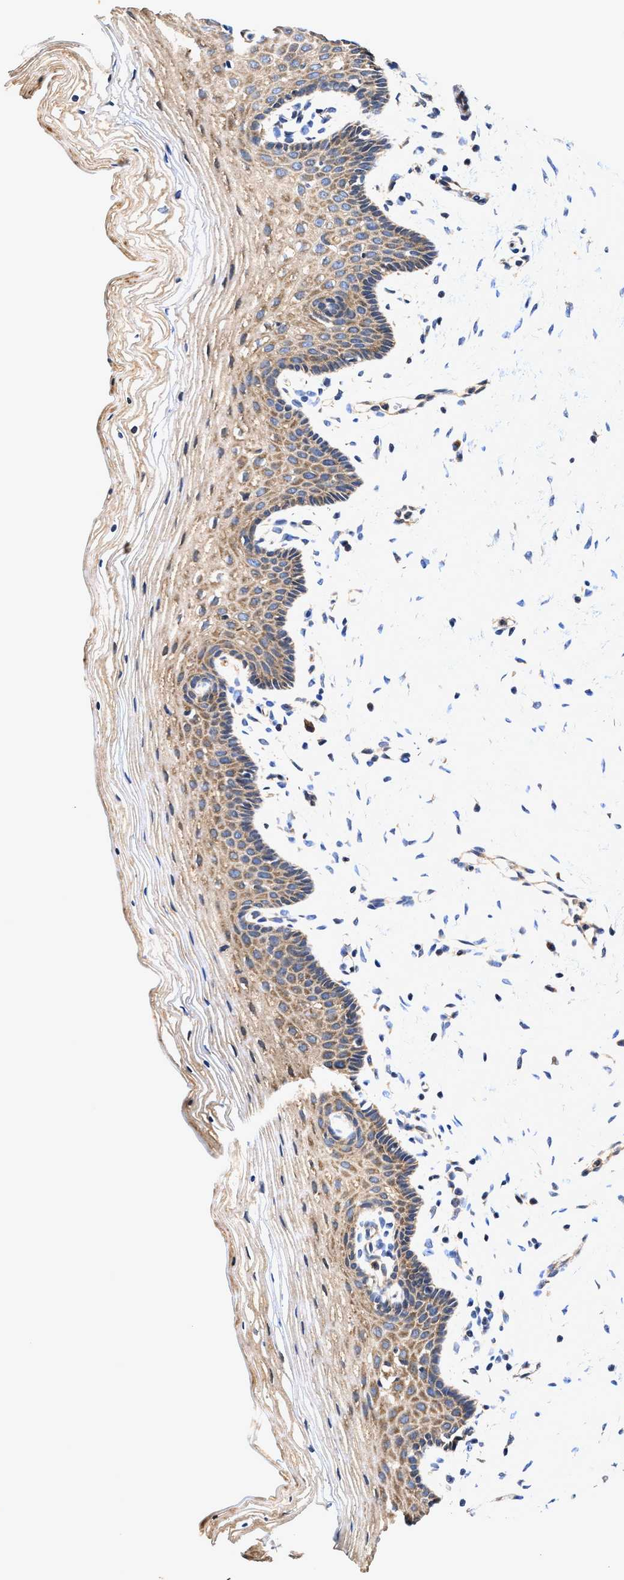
{"staining": {"intensity": "moderate", "quantity": ">75%", "location": "cytoplasmic/membranous"}, "tissue": "vagina", "cell_type": "Squamous epithelial cells", "image_type": "normal", "snomed": [{"axis": "morphology", "description": "Normal tissue, NOS"}, {"axis": "topography", "description": "Vagina"}], "caption": "Immunohistochemistry (DAB) staining of benign human vagina shows moderate cytoplasmic/membranous protein staining in about >75% of squamous epithelial cells.", "gene": "EFNA4", "patient": {"sex": "female", "age": 32}}